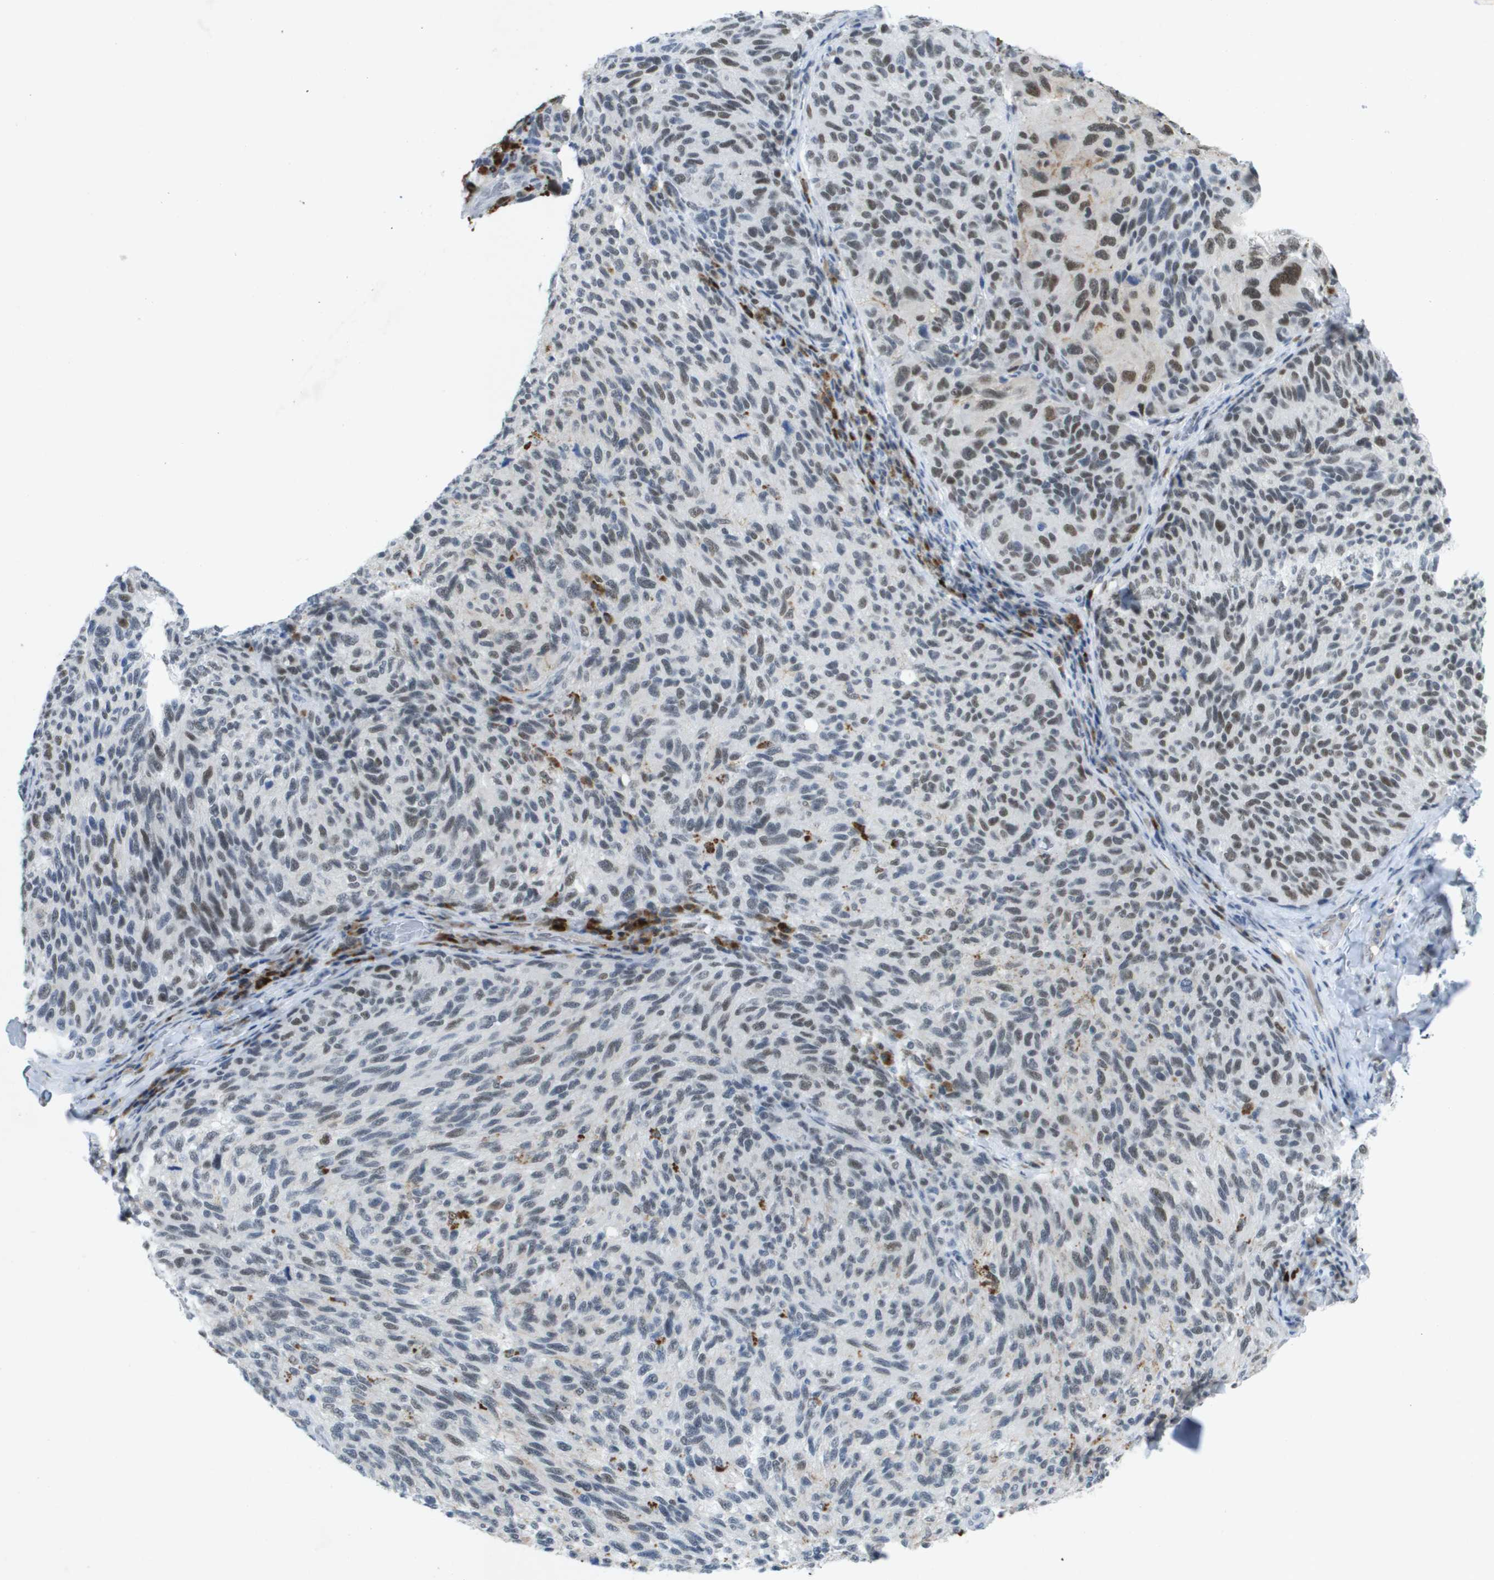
{"staining": {"intensity": "moderate", "quantity": "<25%", "location": "nuclear"}, "tissue": "melanoma", "cell_type": "Tumor cells", "image_type": "cancer", "snomed": [{"axis": "morphology", "description": "Malignant melanoma, NOS"}, {"axis": "topography", "description": "Skin"}], "caption": "IHC of human malignant melanoma reveals low levels of moderate nuclear staining in approximately <25% of tumor cells.", "gene": "TP53RK", "patient": {"sex": "female", "age": 73}}